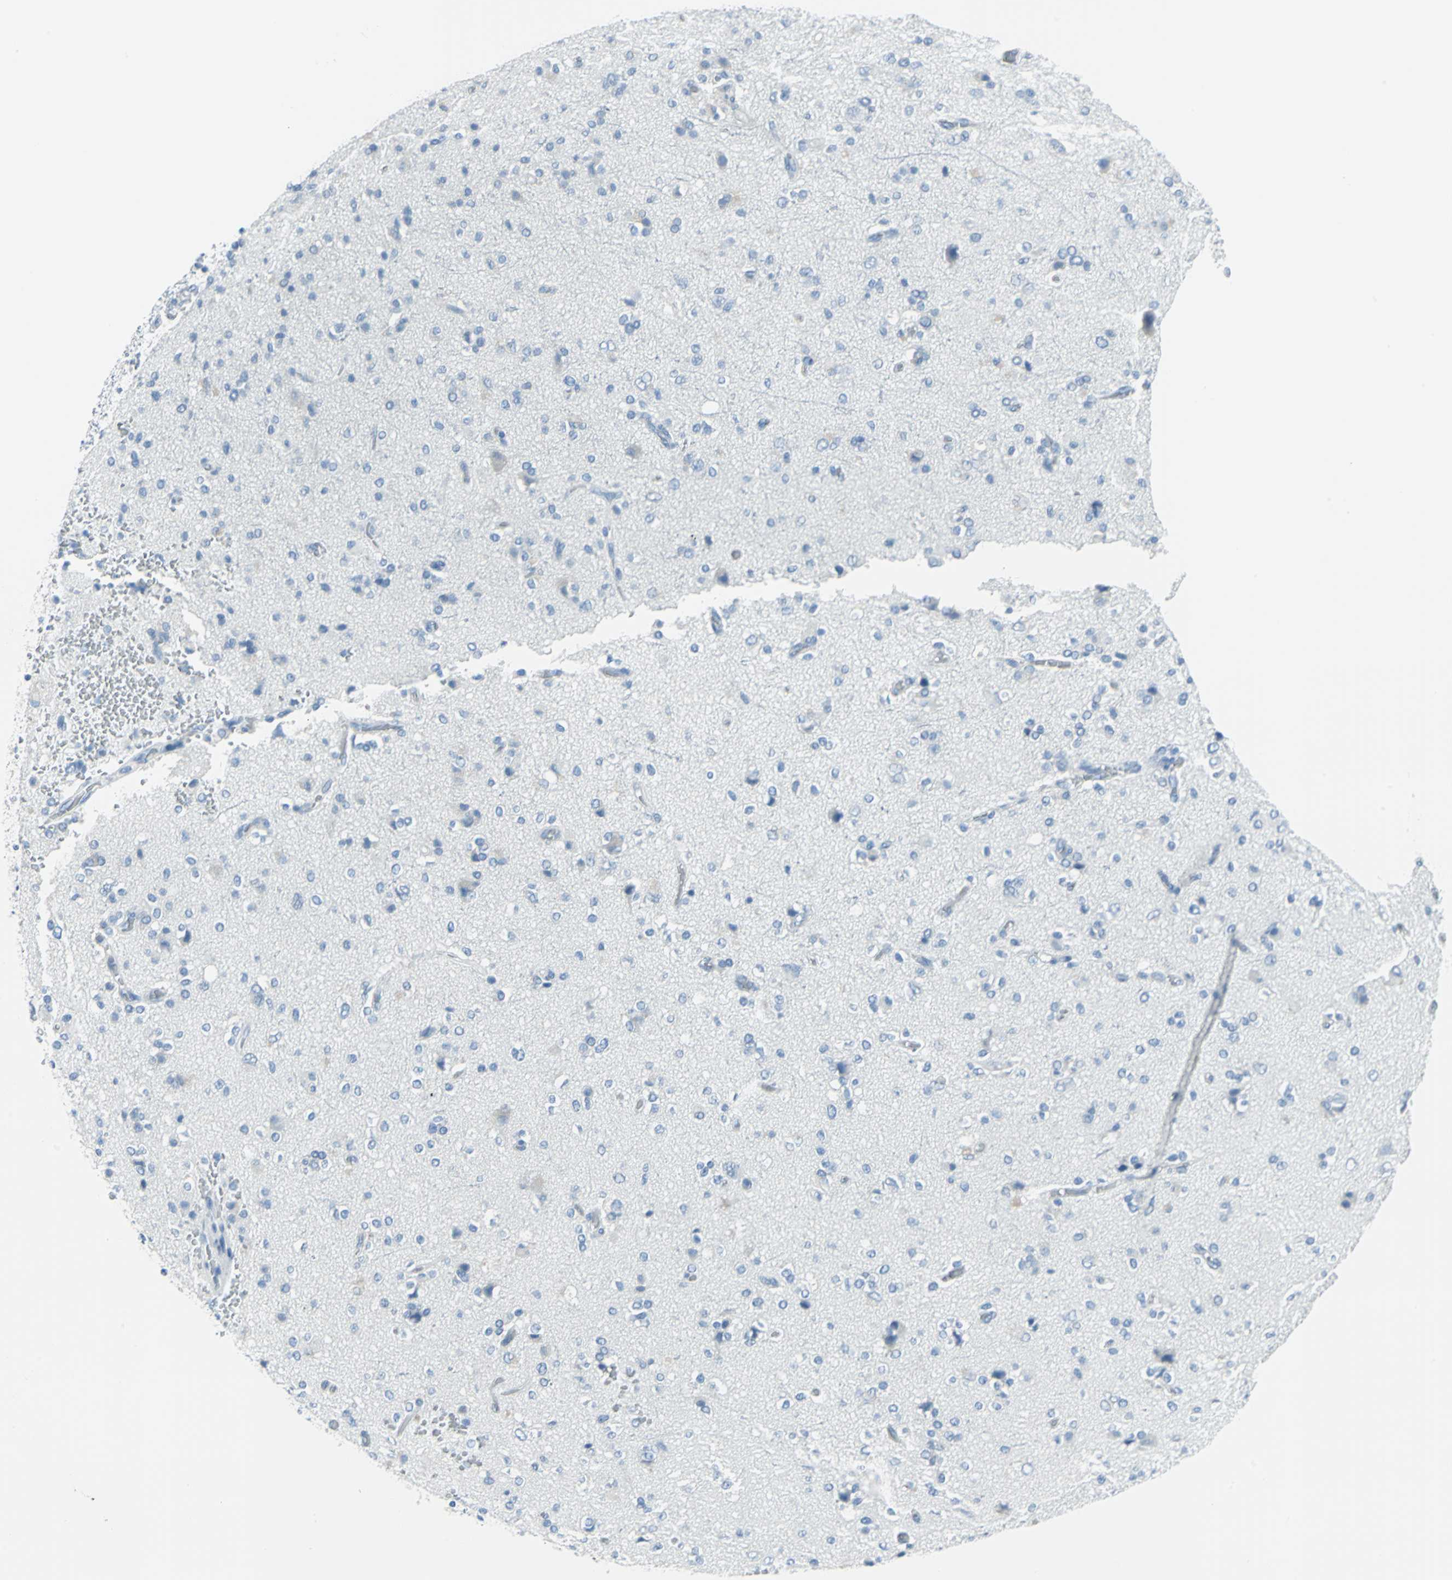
{"staining": {"intensity": "negative", "quantity": "none", "location": "none"}, "tissue": "glioma", "cell_type": "Tumor cells", "image_type": "cancer", "snomed": [{"axis": "morphology", "description": "Glioma, malignant, High grade"}, {"axis": "topography", "description": "Brain"}], "caption": "Malignant high-grade glioma was stained to show a protein in brown. There is no significant expression in tumor cells.", "gene": "CYB5A", "patient": {"sex": "male", "age": 47}}